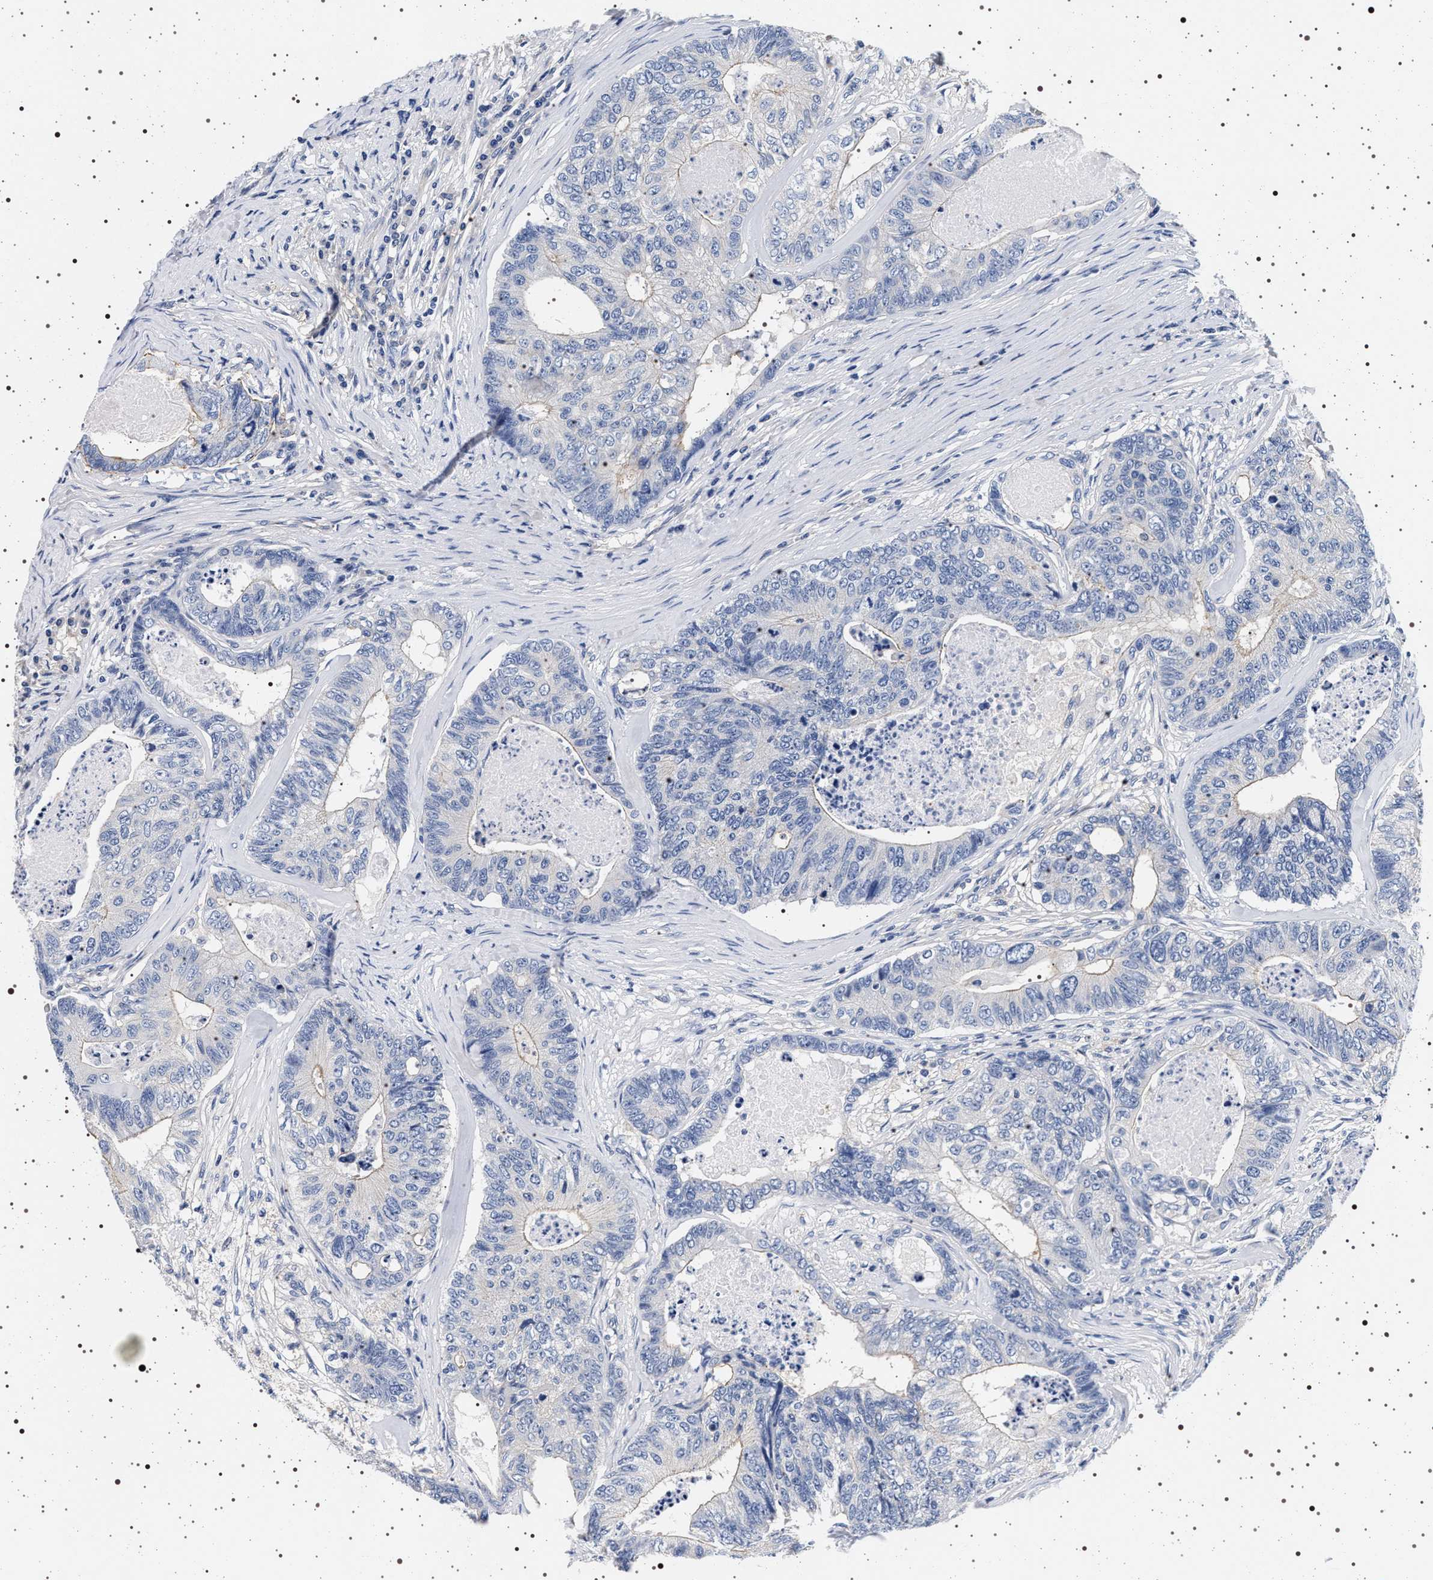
{"staining": {"intensity": "negative", "quantity": "none", "location": "none"}, "tissue": "colorectal cancer", "cell_type": "Tumor cells", "image_type": "cancer", "snomed": [{"axis": "morphology", "description": "Adenocarcinoma, NOS"}, {"axis": "topography", "description": "Colon"}], "caption": "Tumor cells show no significant staining in colorectal adenocarcinoma.", "gene": "HSD17B1", "patient": {"sex": "female", "age": 67}}